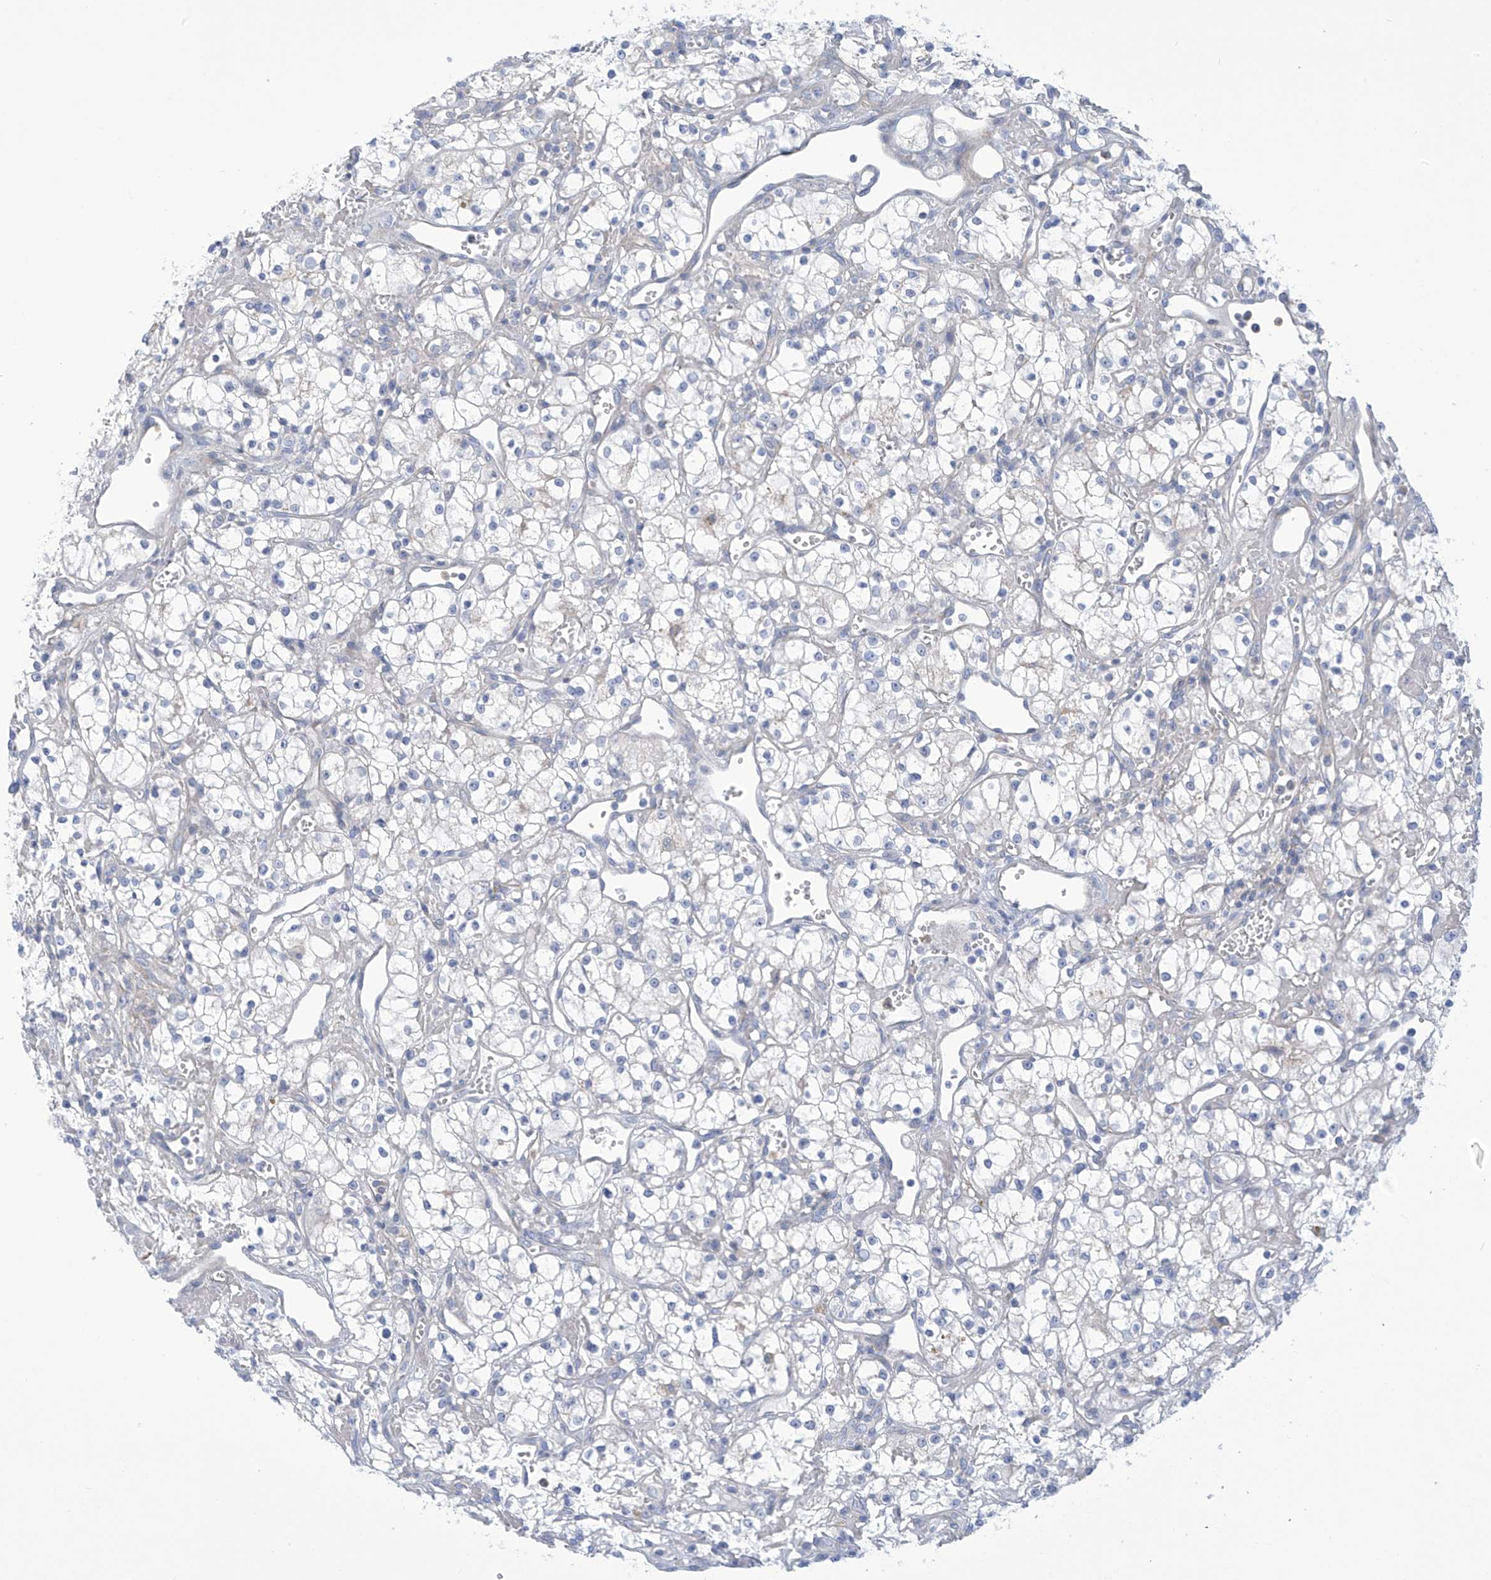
{"staining": {"intensity": "negative", "quantity": "none", "location": "none"}, "tissue": "renal cancer", "cell_type": "Tumor cells", "image_type": "cancer", "snomed": [{"axis": "morphology", "description": "Adenocarcinoma, NOS"}, {"axis": "topography", "description": "Kidney"}], "caption": "Immunohistochemical staining of human renal cancer (adenocarcinoma) displays no significant expression in tumor cells.", "gene": "FABP2", "patient": {"sex": "male", "age": 59}}